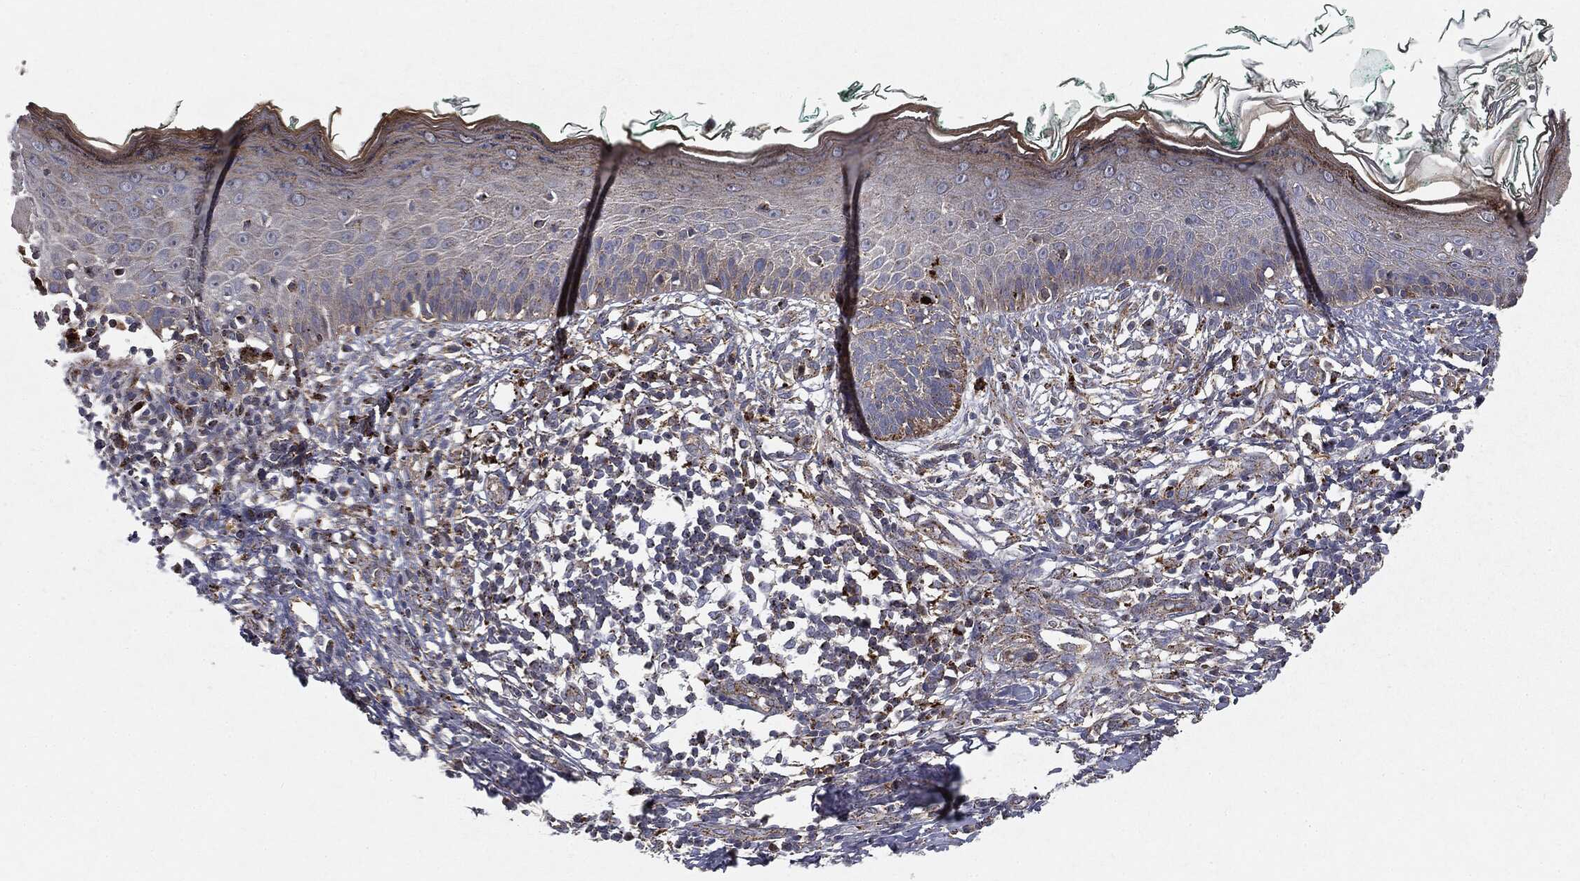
{"staining": {"intensity": "negative", "quantity": "none", "location": "none"}, "tissue": "skin", "cell_type": "Fibroblasts", "image_type": "normal", "snomed": [{"axis": "morphology", "description": "Normal tissue, NOS"}, {"axis": "morphology", "description": "Basal cell carcinoma"}, {"axis": "topography", "description": "Skin"}], "caption": "Photomicrograph shows no significant protein expression in fibroblasts of unremarkable skin. (IHC, brightfield microscopy, high magnification).", "gene": "CTSA", "patient": {"sex": "male", "age": 33}}